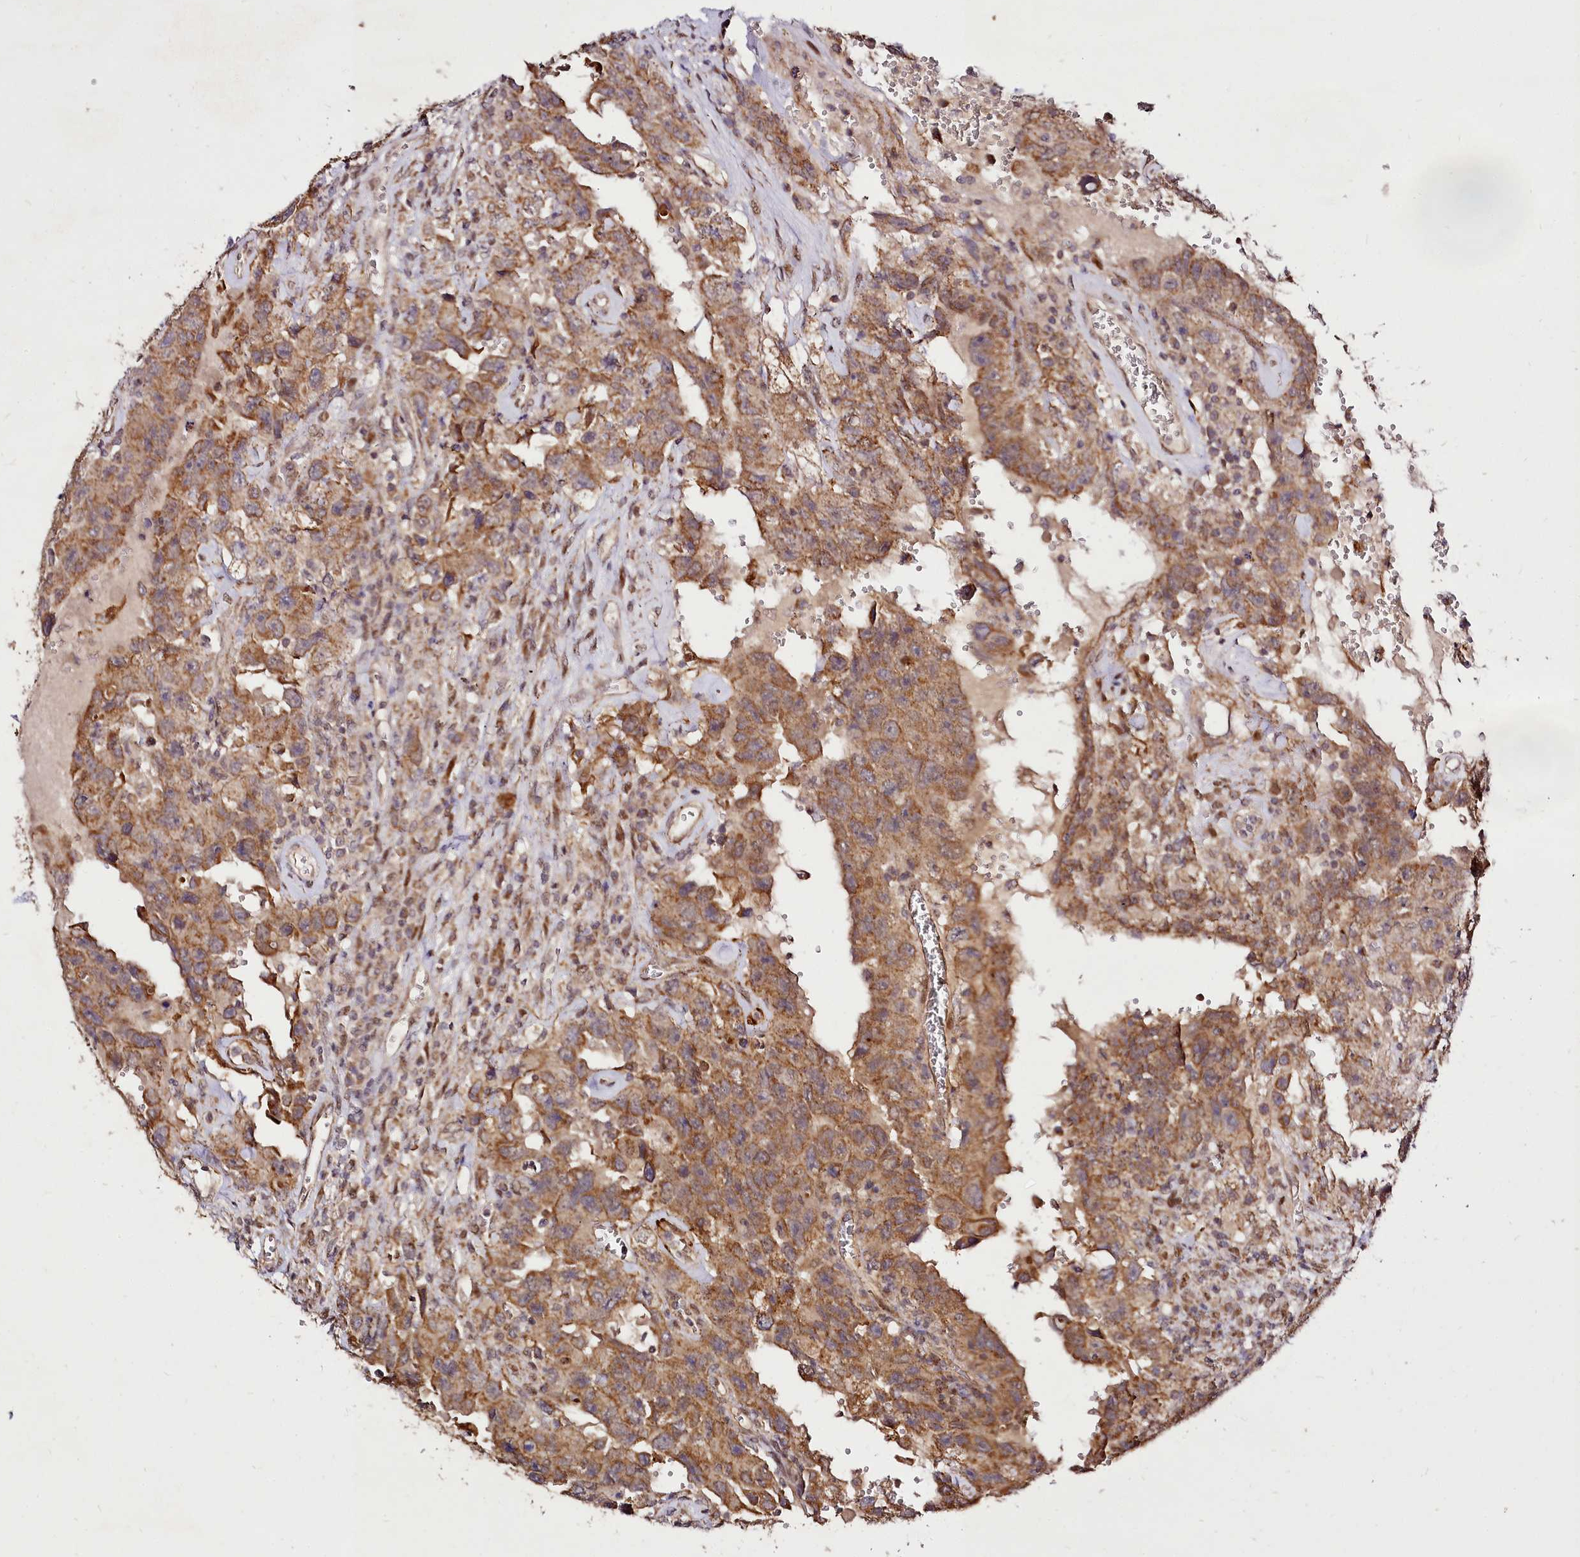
{"staining": {"intensity": "moderate", "quantity": ">75%", "location": "cytoplasmic/membranous"}, "tissue": "testis cancer", "cell_type": "Tumor cells", "image_type": "cancer", "snomed": [{"axis": "morphology", "description": "Carcinoma, Embryonal, NOS"}, {"axis": "topography", "description": "Testis"}], "caption": "A medium amount of moderate cytoplasmic/membranous expression is identified in about >75% of tumor cells in testis cancer tissue.", "gene": "EDIL3", "patient": {"sex": "male", "age": 26}}